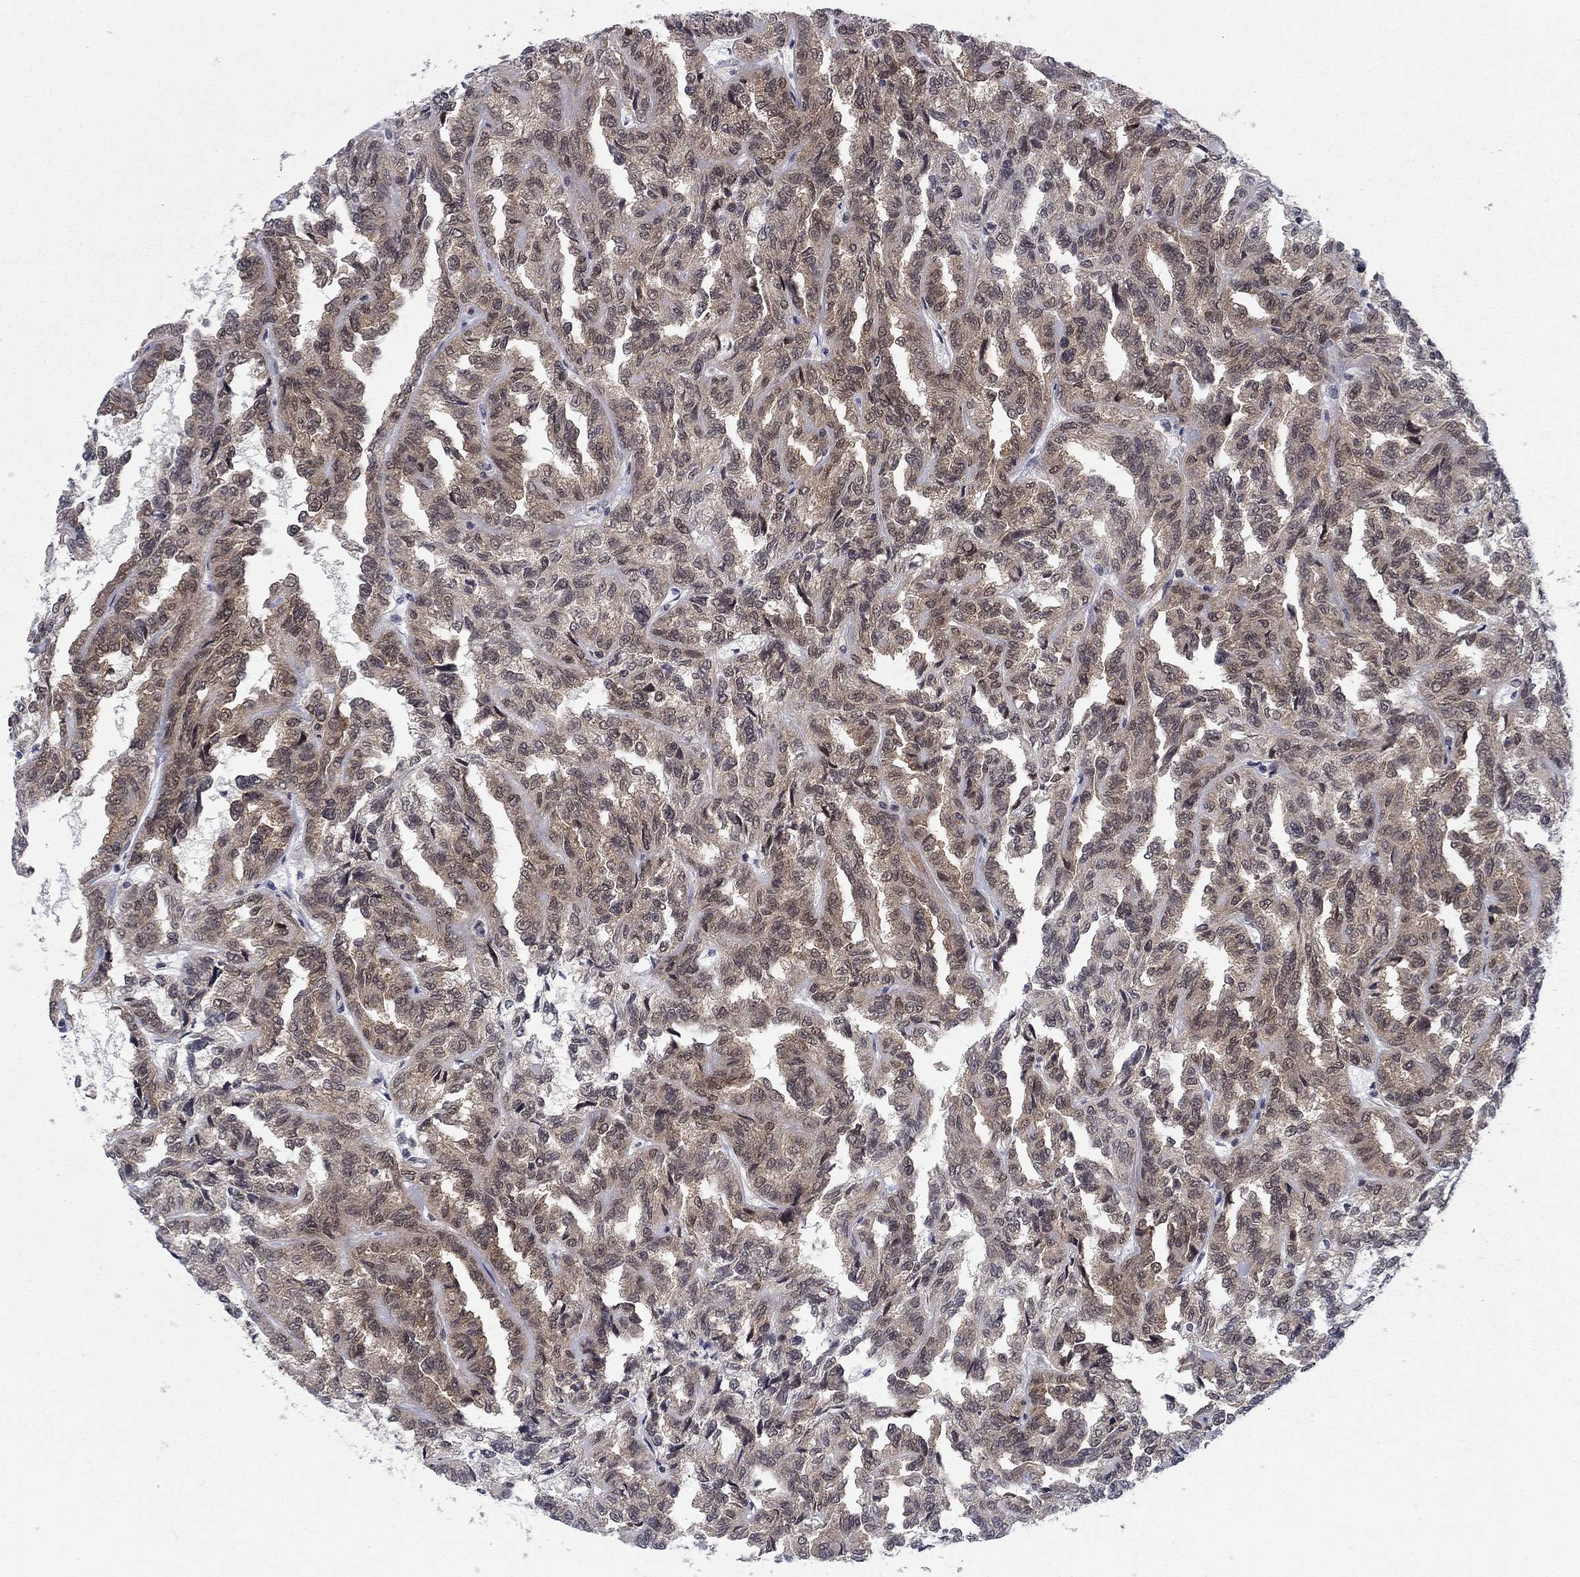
{"staining": {"intensity": "weak", "quantity": "25%-75%", "location": "cytoplasmic/membranous"}, "tissue": "renal cancer", "cell_type": "Tumor cells", "image_type": "cancer", "snomed": [{"axis": "morphology", "description": "Adenocarcinoma, NOS"}, {"axis": "topography", "description": "Kidney"}], "caption": "Protein staining reveals weak cytoplasmic/membranous expression in approximately 25%-75% of tumor cells in adenocarcinoma (renal). (Brightfield microscopy of DAB IHC at high magnification).", "gene": "DNAJA1", "patient": {"sex": "male", "age": 79}}